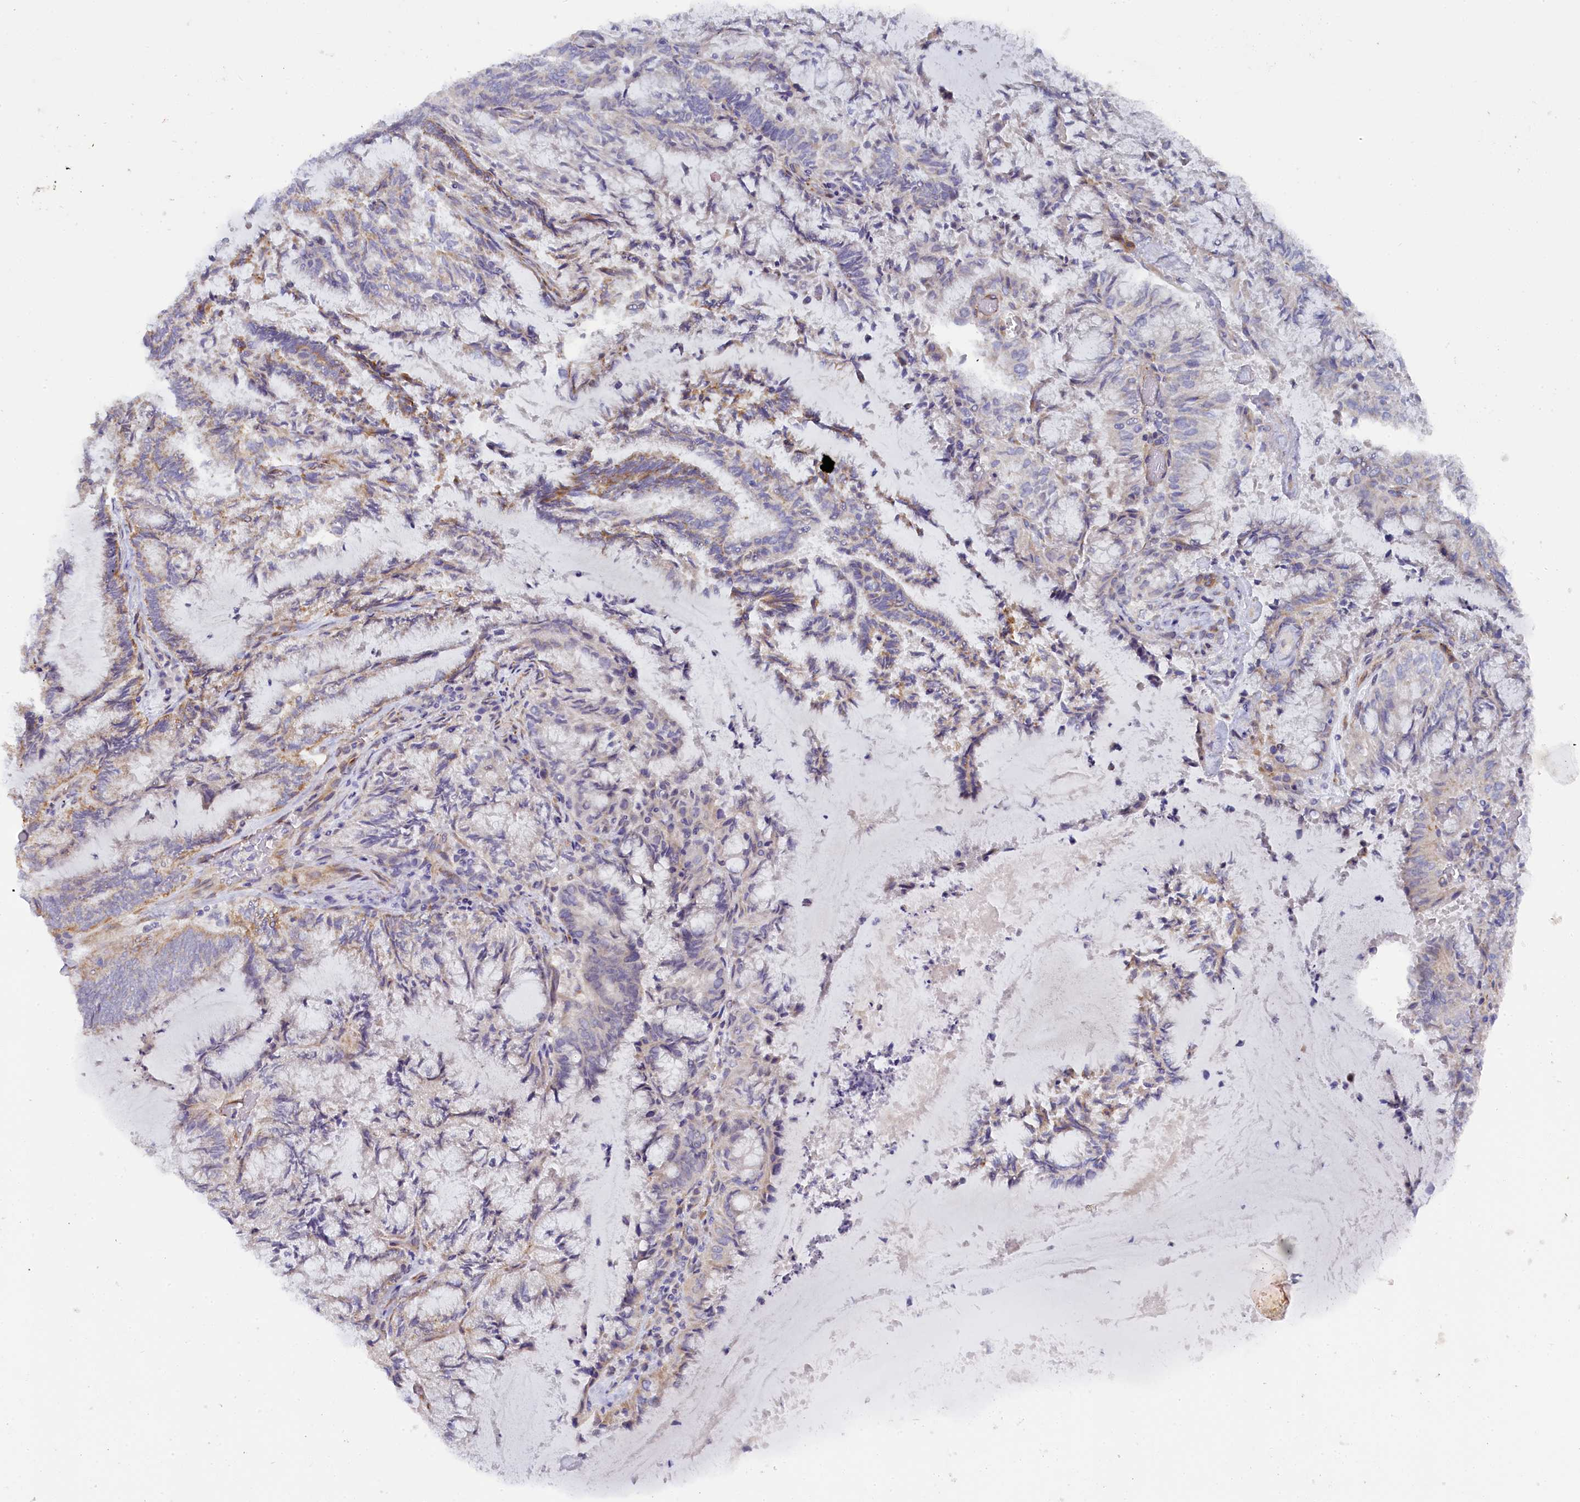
{"staining": {"intensity": "negative", "quantity": "none", "location": "none"}, "tissue": "endometrial cancer", "cell_type": "Tumor cells", "image_type": "cancer", "snomed": [{"axis": "morphology", "description": "Adenocarcinoma, NOS"}, {"axis": "topography", "description": "Endometrium"}], "caption": "Adenocarcinoma (endometrial) stained for a protein using immunohistochemistry displays no positivity tumor cells.", "gene": "POGLUT3", "patient": {"sex": "female", "age": 80}}